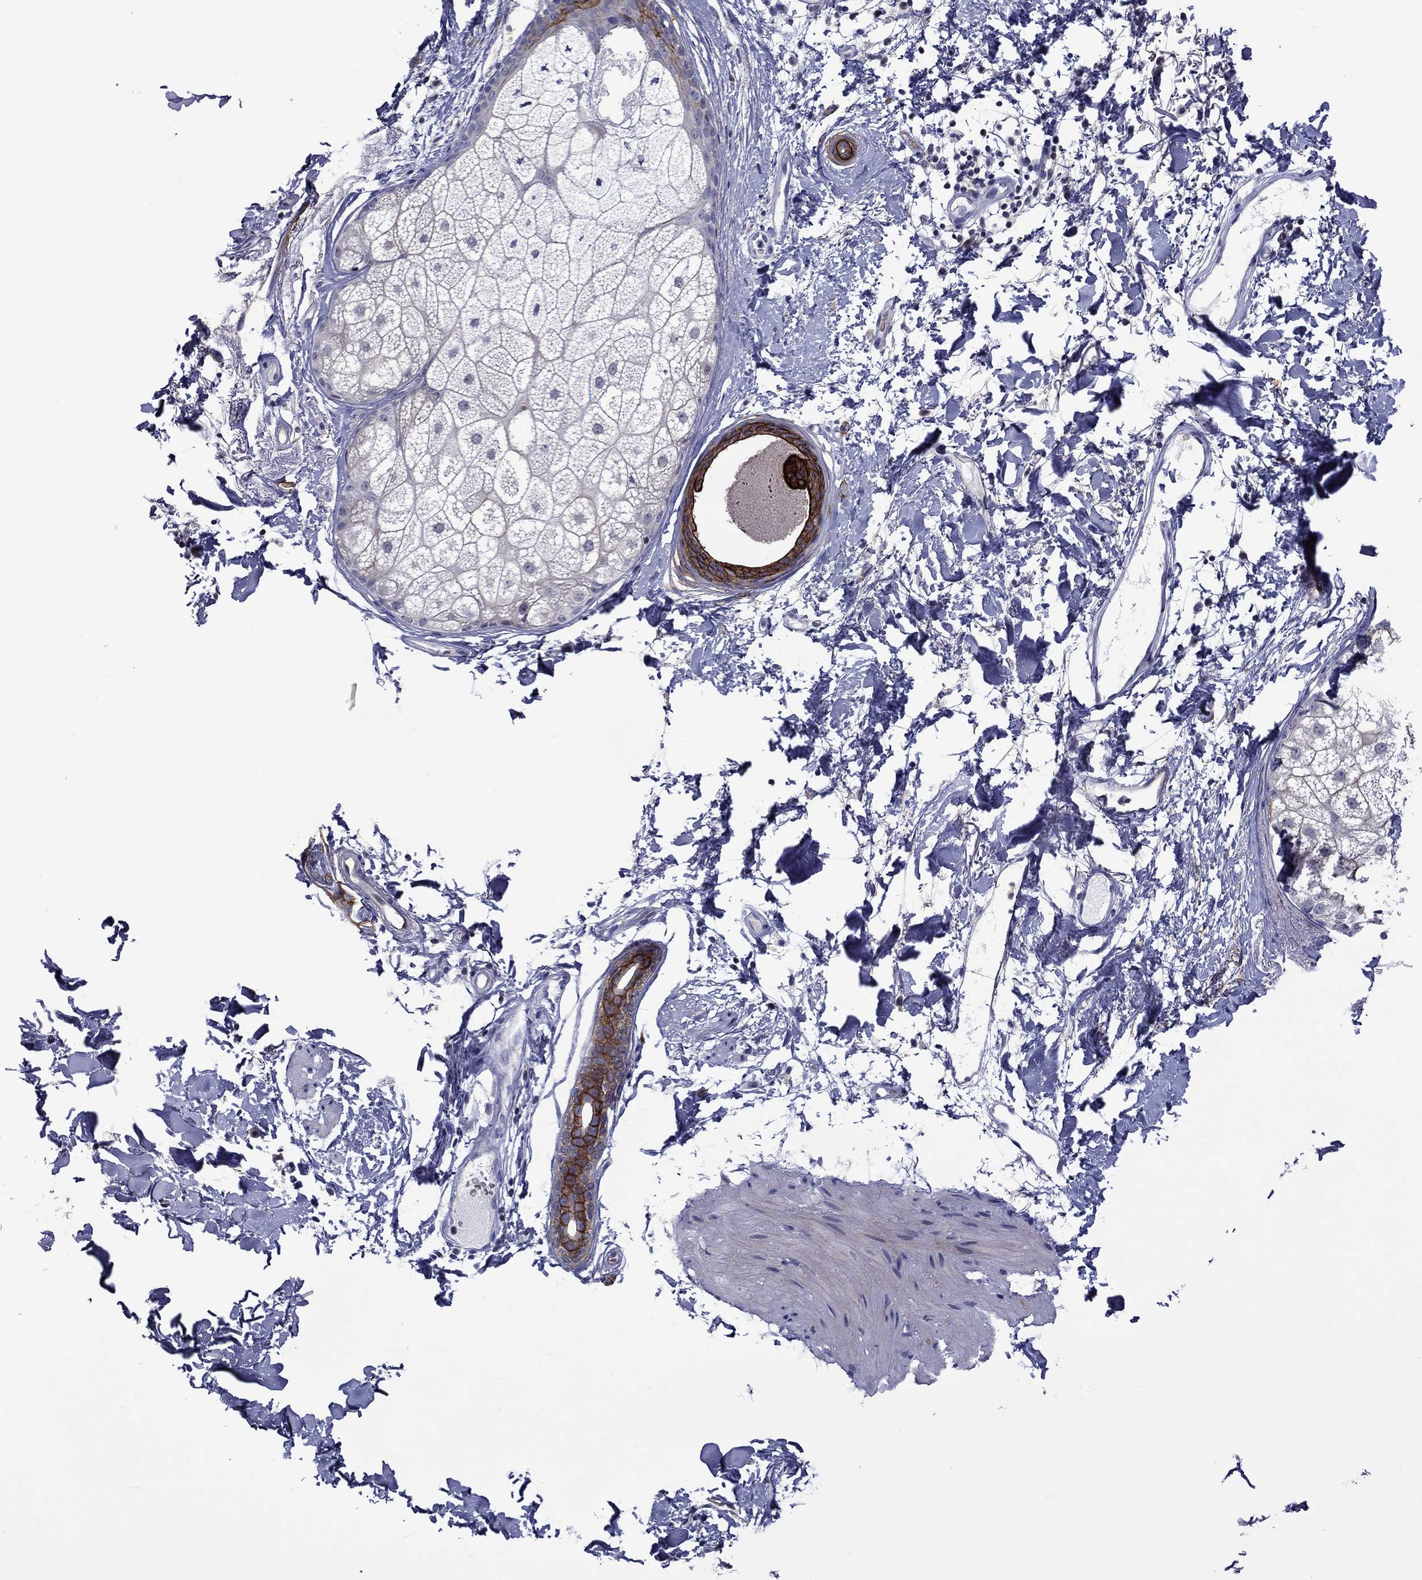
{"staining": {"intensity": "strong", "quantity": ">75%", "location": "cytoplasmic/membranous"}, "tissue": "skin cancer", "cell_type": "Tumor cells", "image_type": "cancer", "snomed": [{"axis": "morphology", "description": "Normal tissue, NOS"}, {"axis": "morphology", "description": "Basal cell carcinoma"}, {"axis": "topography", "description": "Skin"}], "caption": "Immunohistochemical staining of skin cancer (basal cell carcinoma) displays high levels of strong cytoplasmic/membranous staining in about >75% of tumor cells. (DAB = brown stain, brightfield microscopy at high magnification).", "gene": "LMO7", "patient": {"sex": "male", "age": 84}}